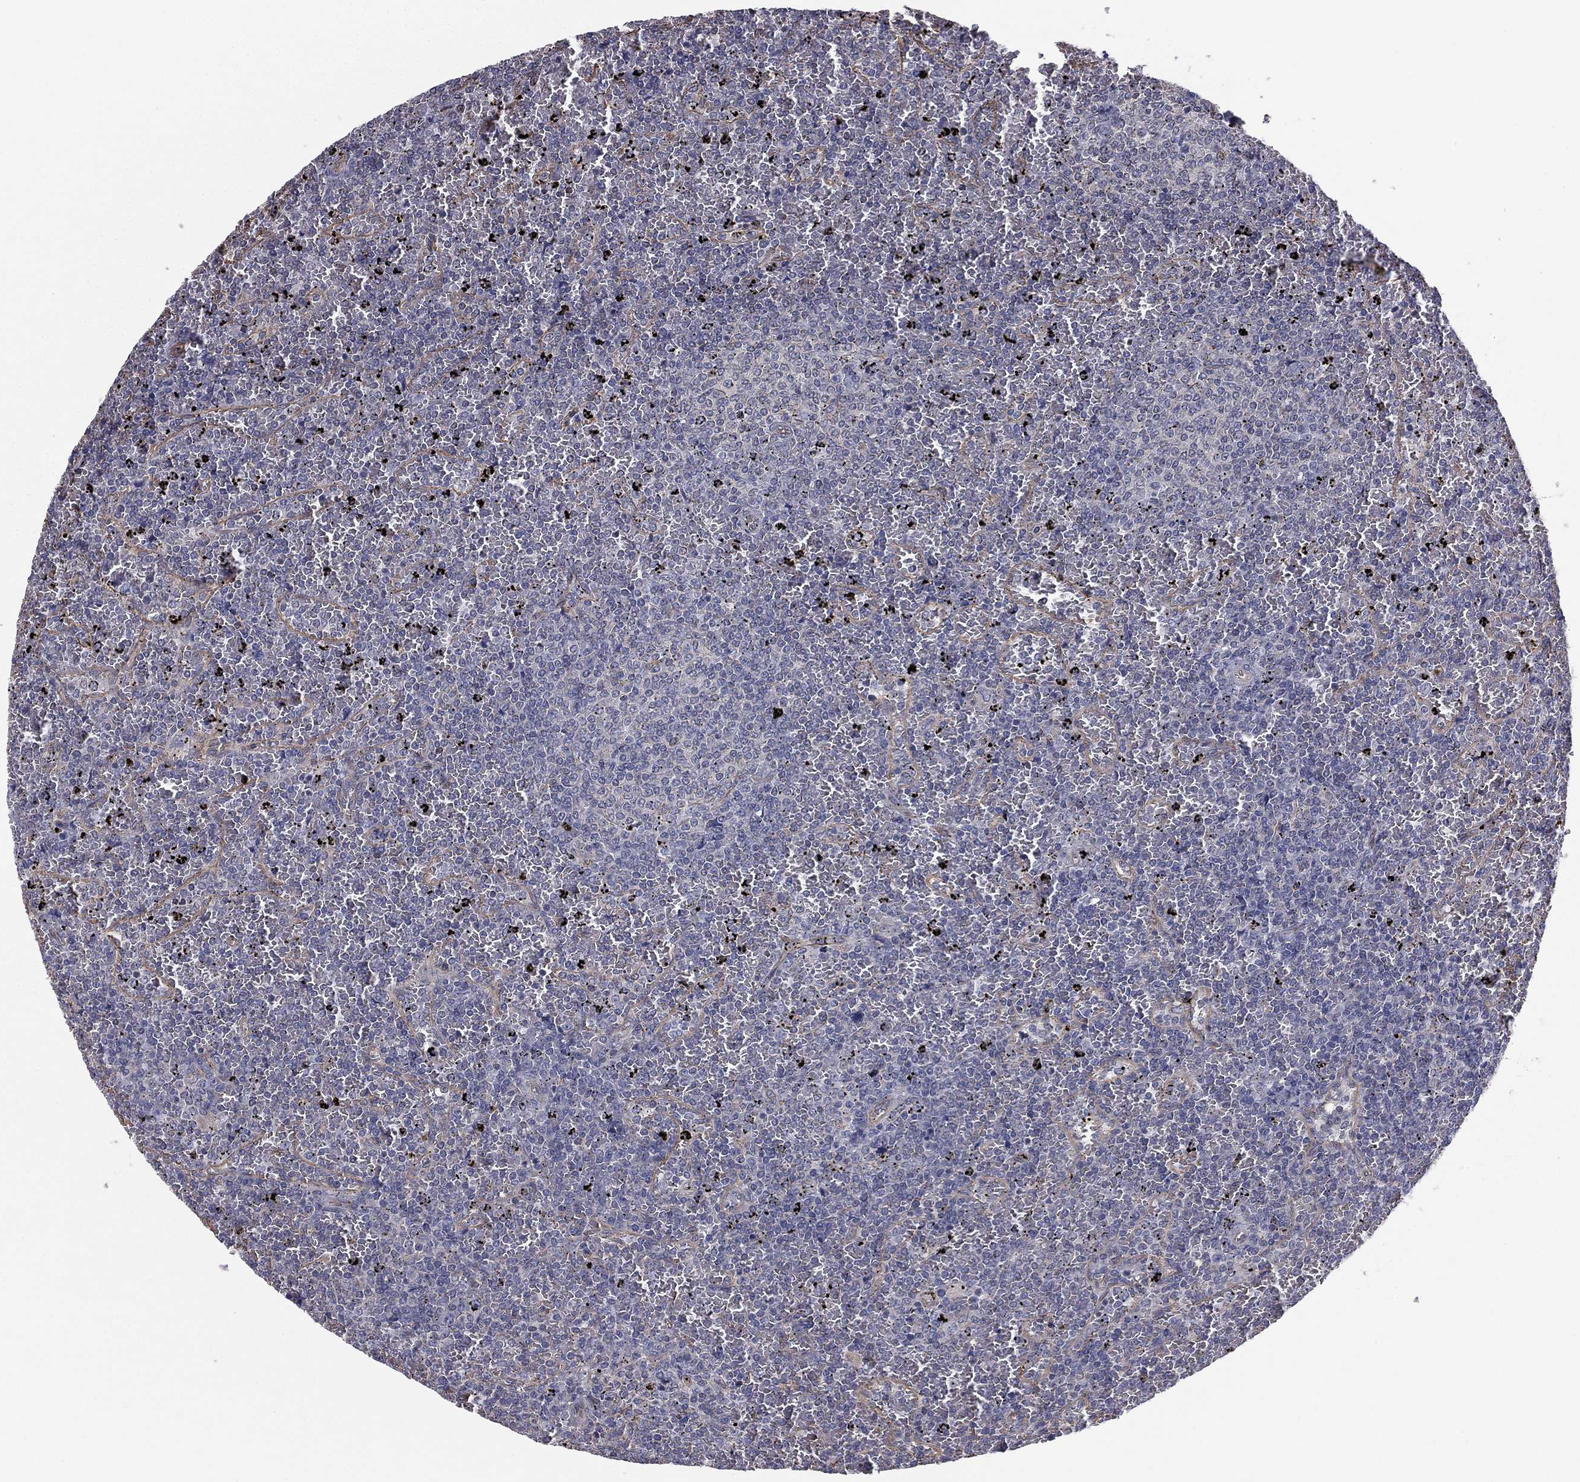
{"staining": {"intensity": "negative", "quantity": "none", "location": "none"}, "tissue": "lymphoma", "cell_type": "Tumor cells", "image_type": "cancer", "snomed": [{"axis": "morphology", "description": "Malignant lymphoma, non-Hodgkin's type, Low grade"}, {"axis": "topography", "description": "Spleen"}], "caption": "The immunohistochemistry (IHC) photomicrograph has no significant expression in tumor cells of lymphoma tissue.", "gene": "SCUBE1", "patient": {"sex": "female", "age": 77}}